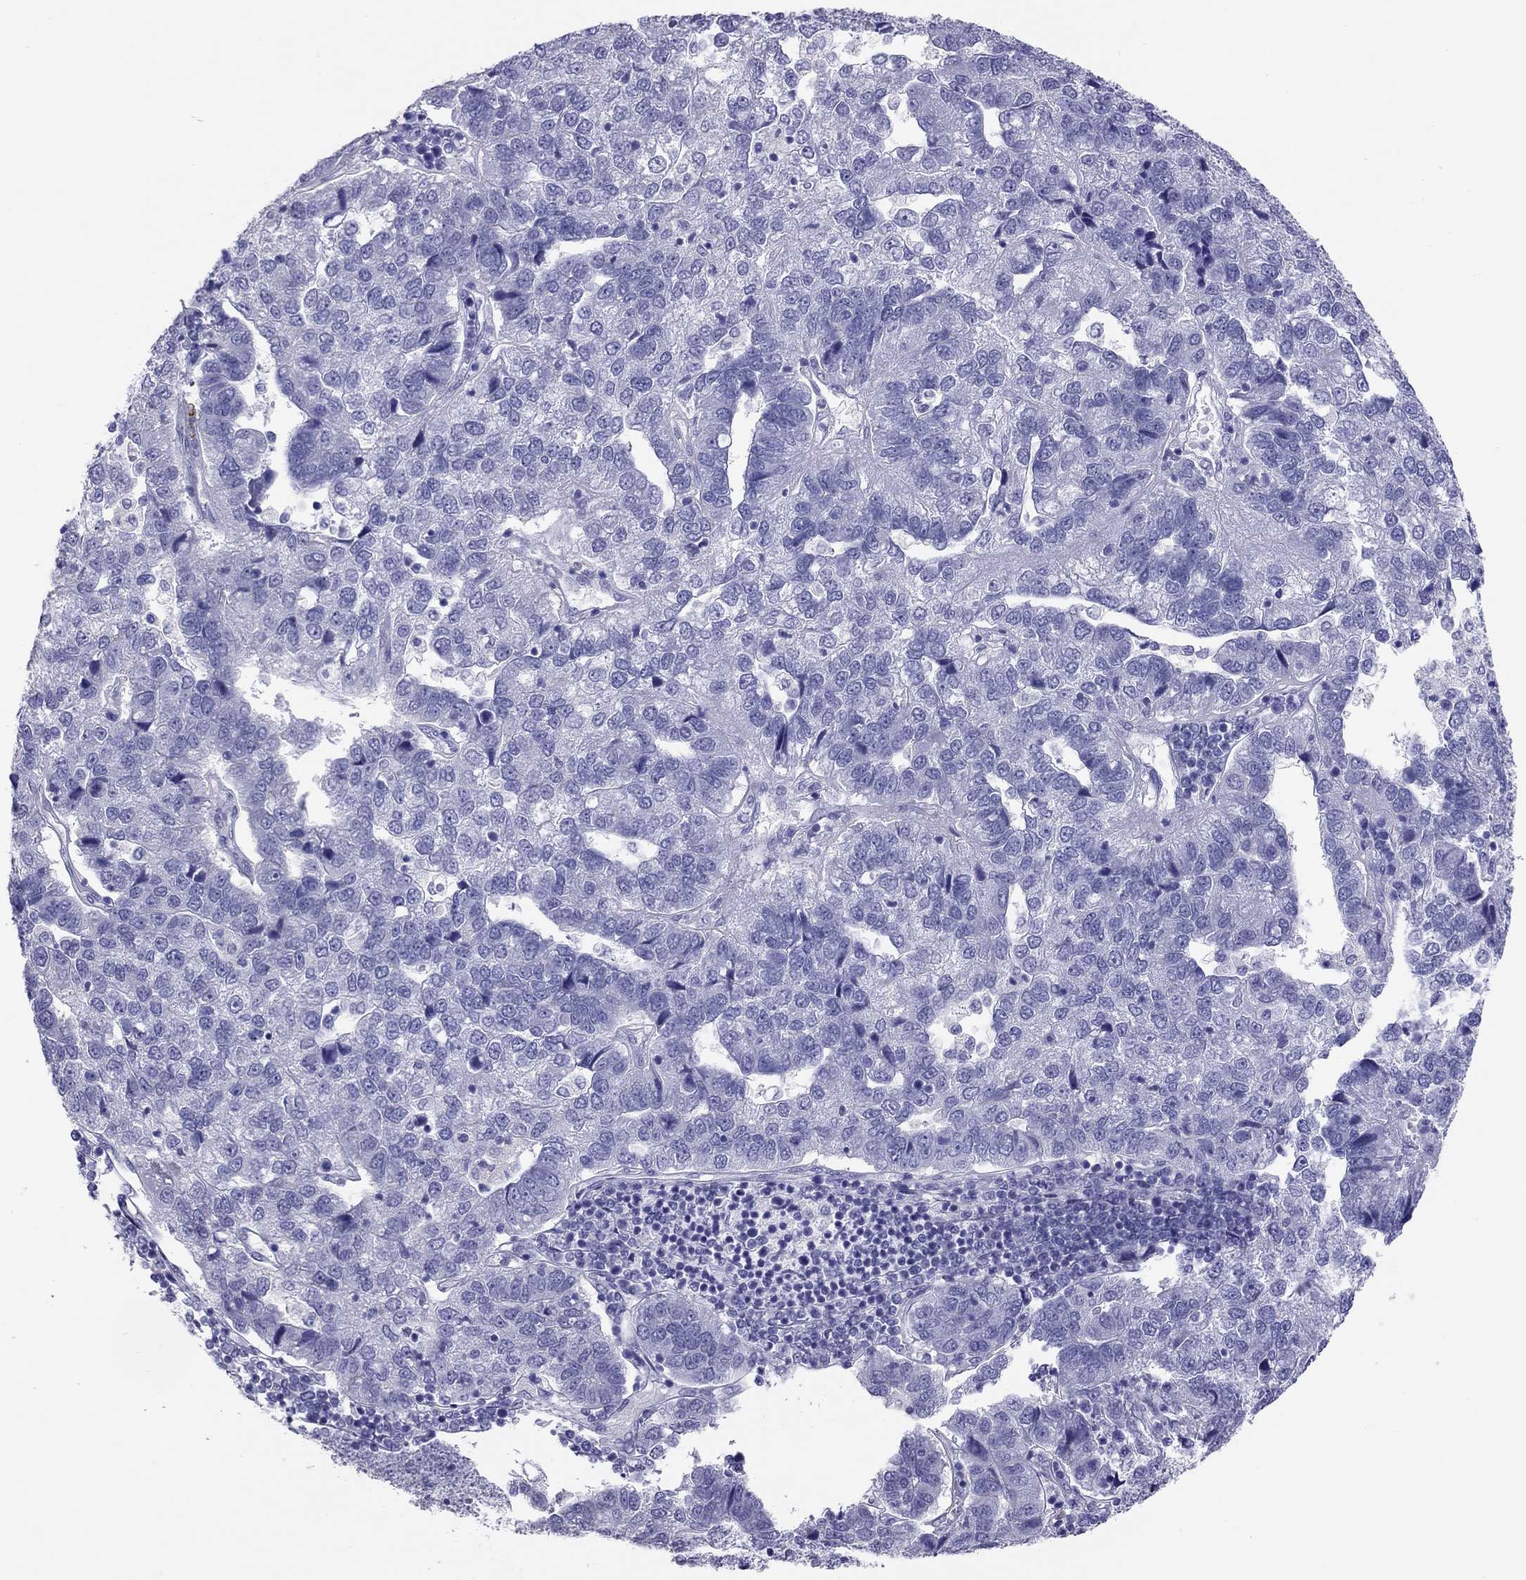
{"staining": {"intensity": "negative", "quantity": "none", "location": "none"}, "tissue": "pancreatic cancer", "cell_type": "Tumor cells", "image_type": "cancer", "snomed": [{"axis": "morphology", "description": "Adenocarcinoma, NOS"}, {"axis": "topography", "description": "Pancreas"}], "caption": "IHC of pancreatic adenocarcinoma shows no positivity in tumor cells.", "gene": "IL17REL", "patient": {"sex": "female", "age": 61}}